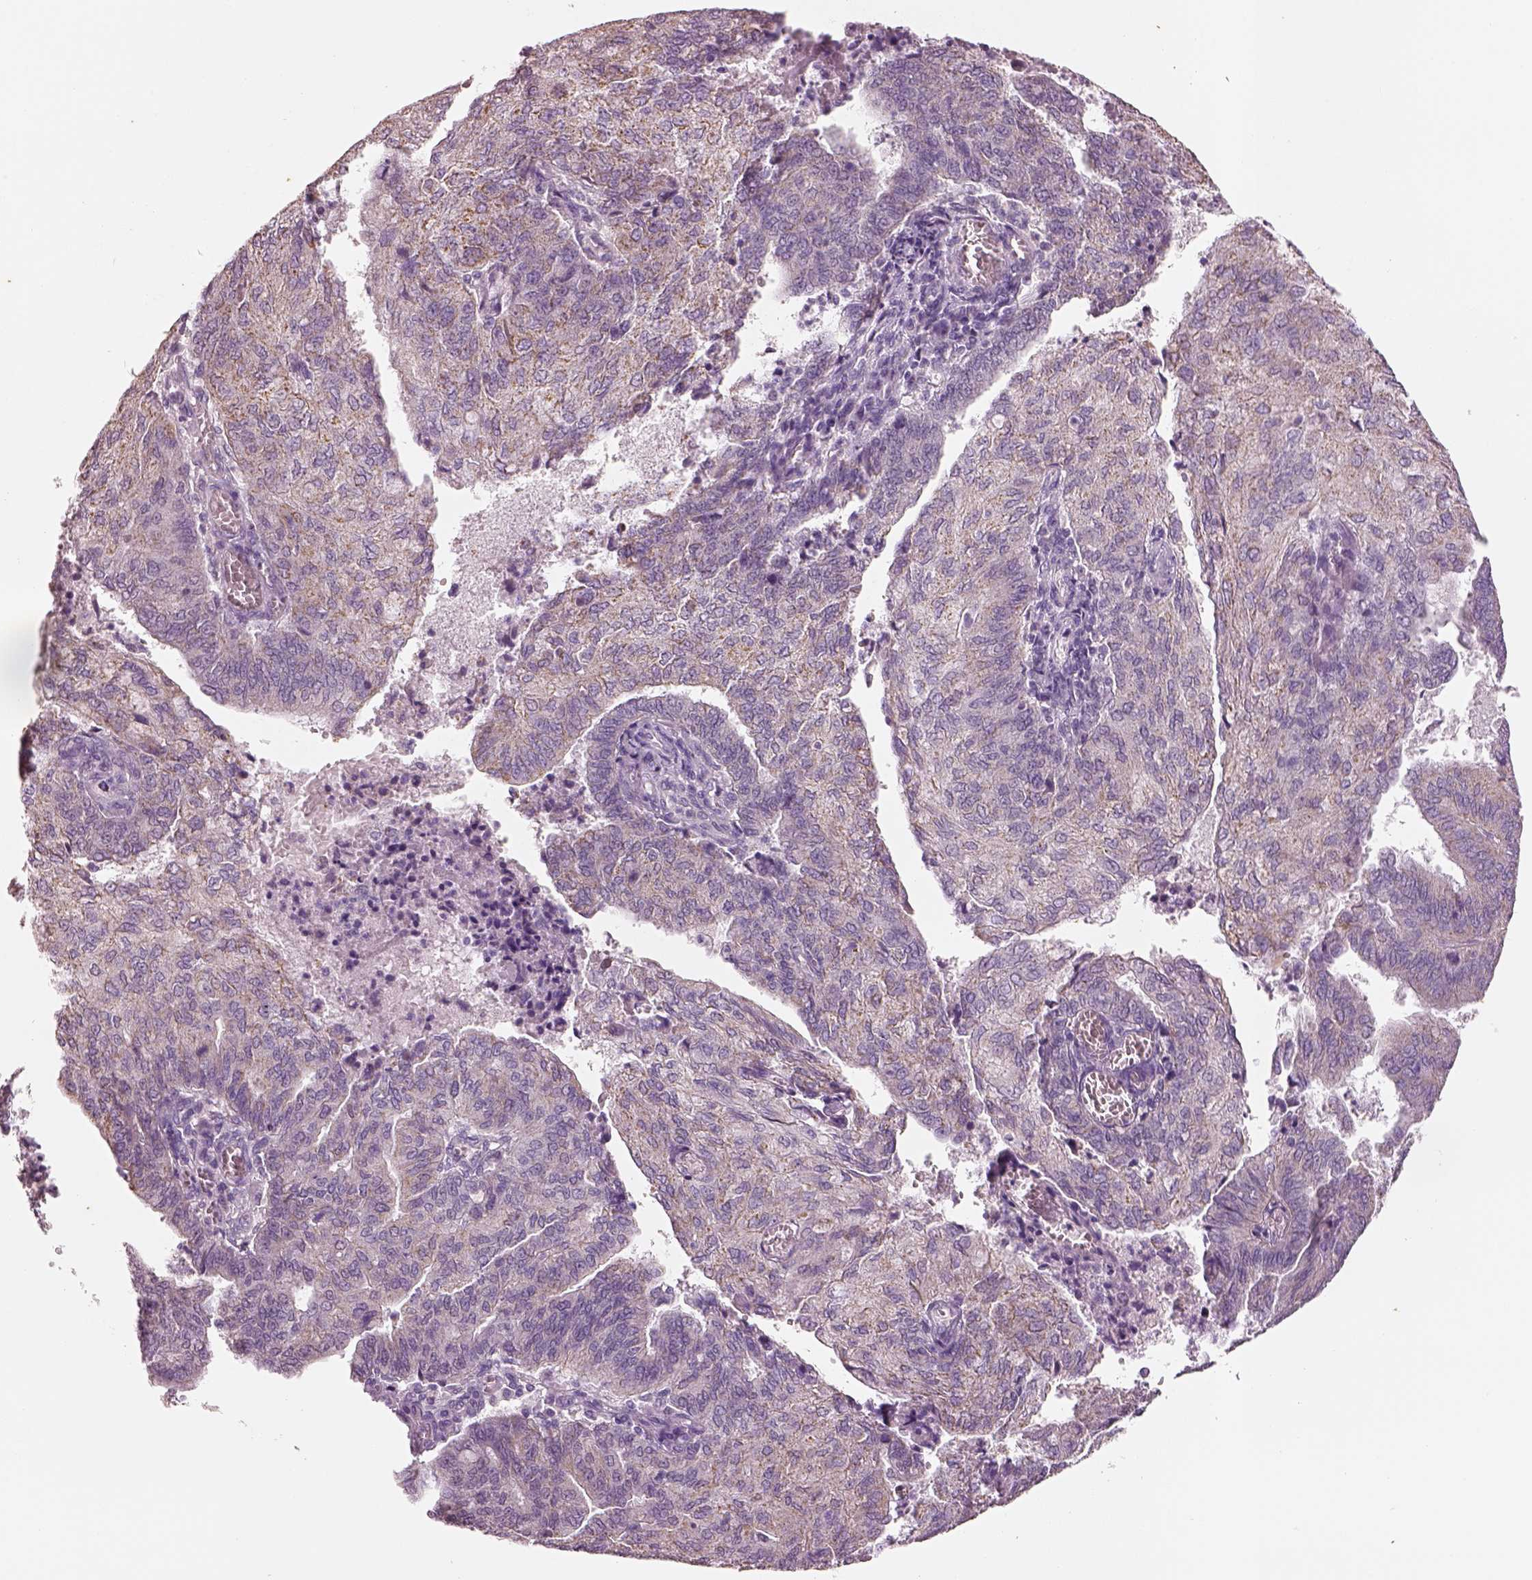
{"staining": {"intensity": "moderate", "quantity": ">75%", "location": "cytoplasmic/membranous"}, "tissue": "endometrial cancer", "cell_type": "Tumor cells", "image_type": "cancer", "snomed": [{"axis": "morphology", "description": "Adenocarcinoma, NOS"}, {"axis": "topography", "description": "Endometrium"}], "caption": "Immunohistochemistry (DAB (3,3'-diaminobenzidine)) staining of endometrial cancer displays moderate cytoplasmic/membranous protein expression in approximately >75% of tumor cells.", "gene": "ELSPBP1", "patient": {"sex": "female", "age": 82}}